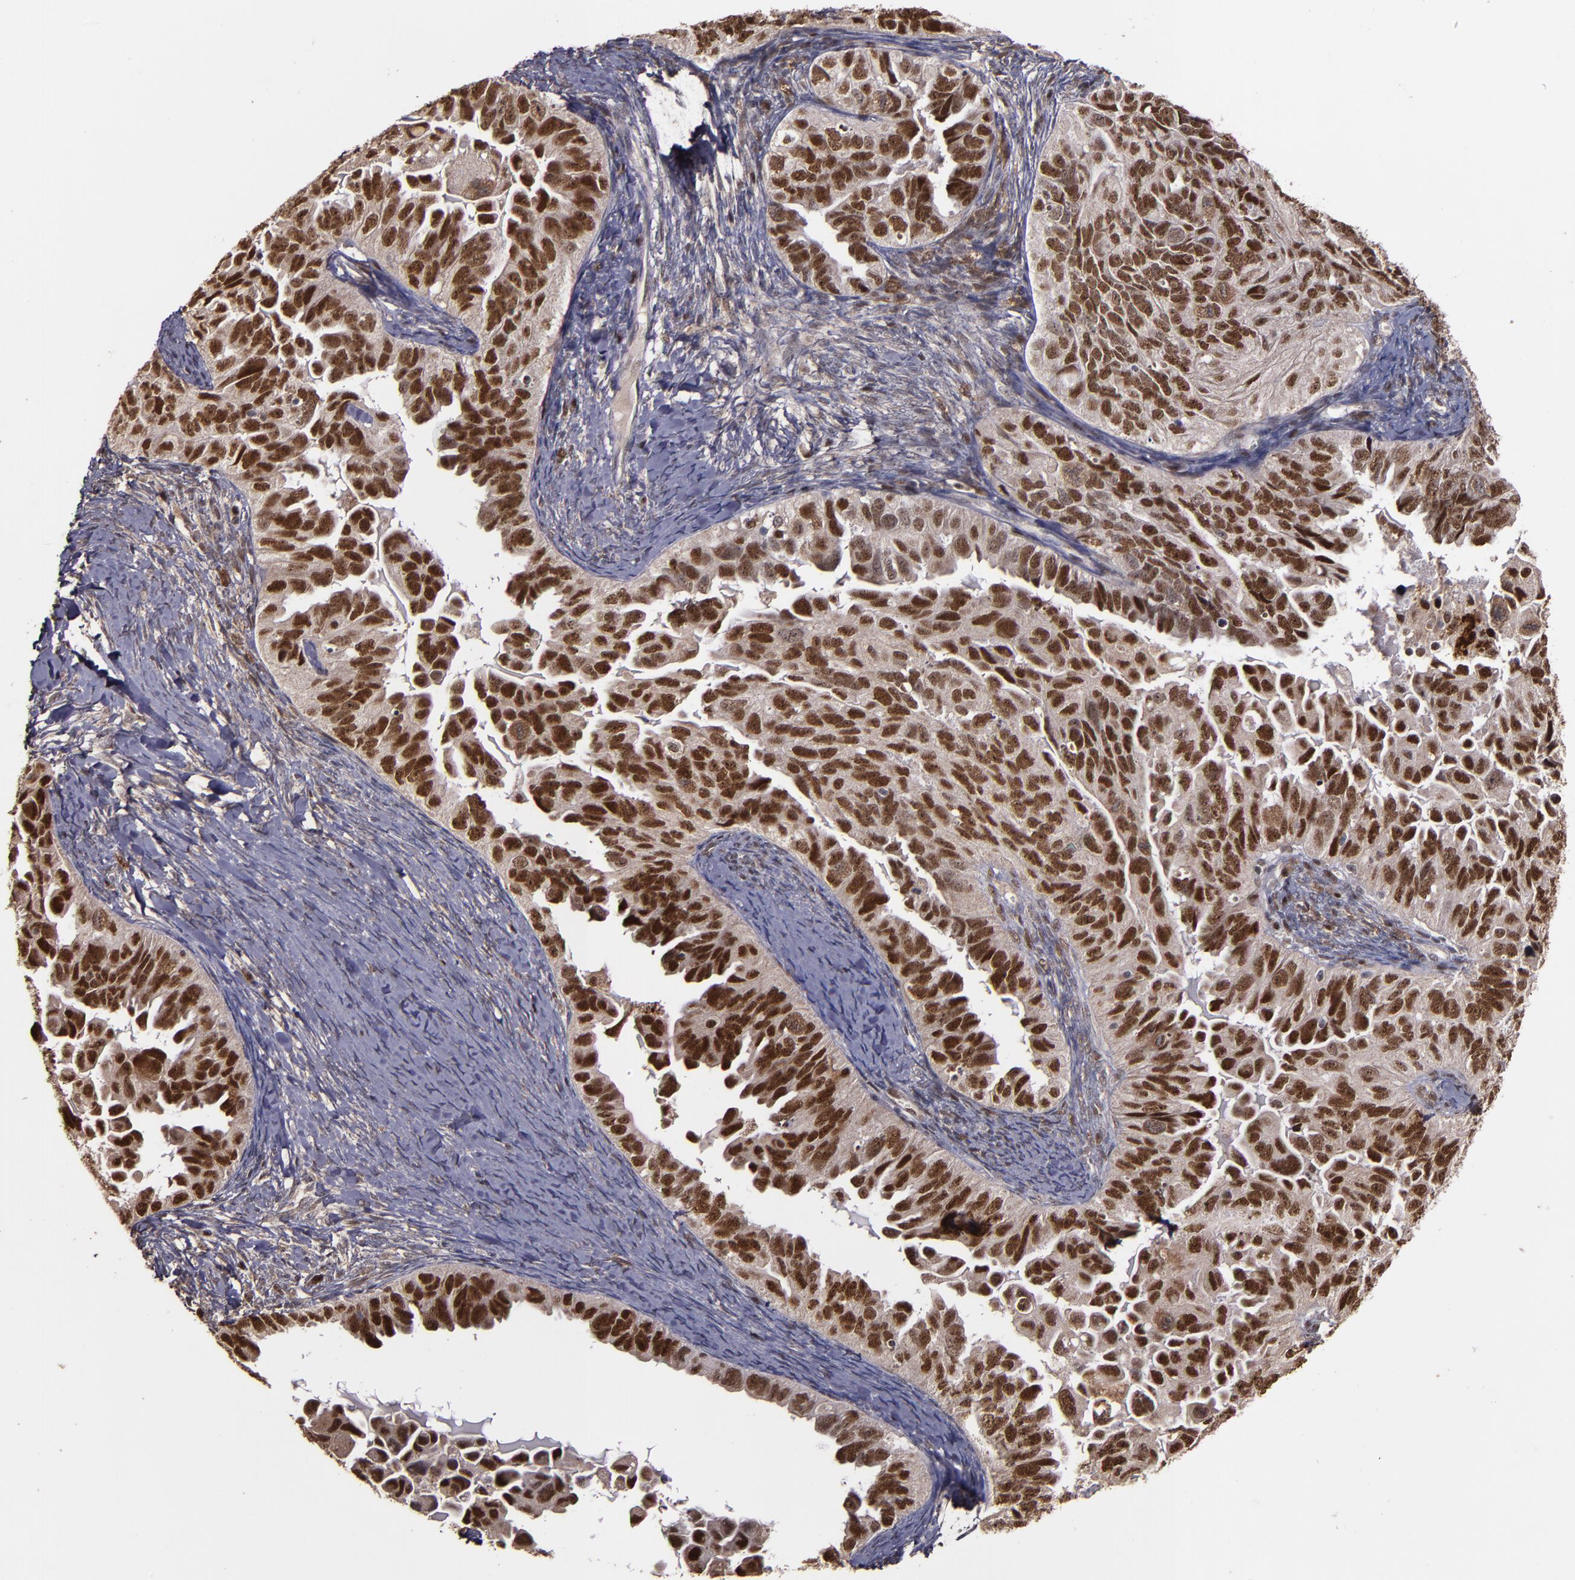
{"staining": {"intensity": "strong", "quantity": ">75%", "location": "nuclear"}, "tissue": "ovarian cancer", "cell_type": "Tumor cells", "image_type": "cancer", "snomed": [{"axis": "morphology", "description": "Cystadenocarcinoma, serous, NOS"}, {"axis": "topography", "description": "Ovary"}], "caption": "Human ovarian serous cystadenocarcinoma stained for a protein (brown) displays strong nuclear positive expression in about >75% of tumor cells.", "gene": "CHEK2", "patient": {"sex": "female", "age": 82}}